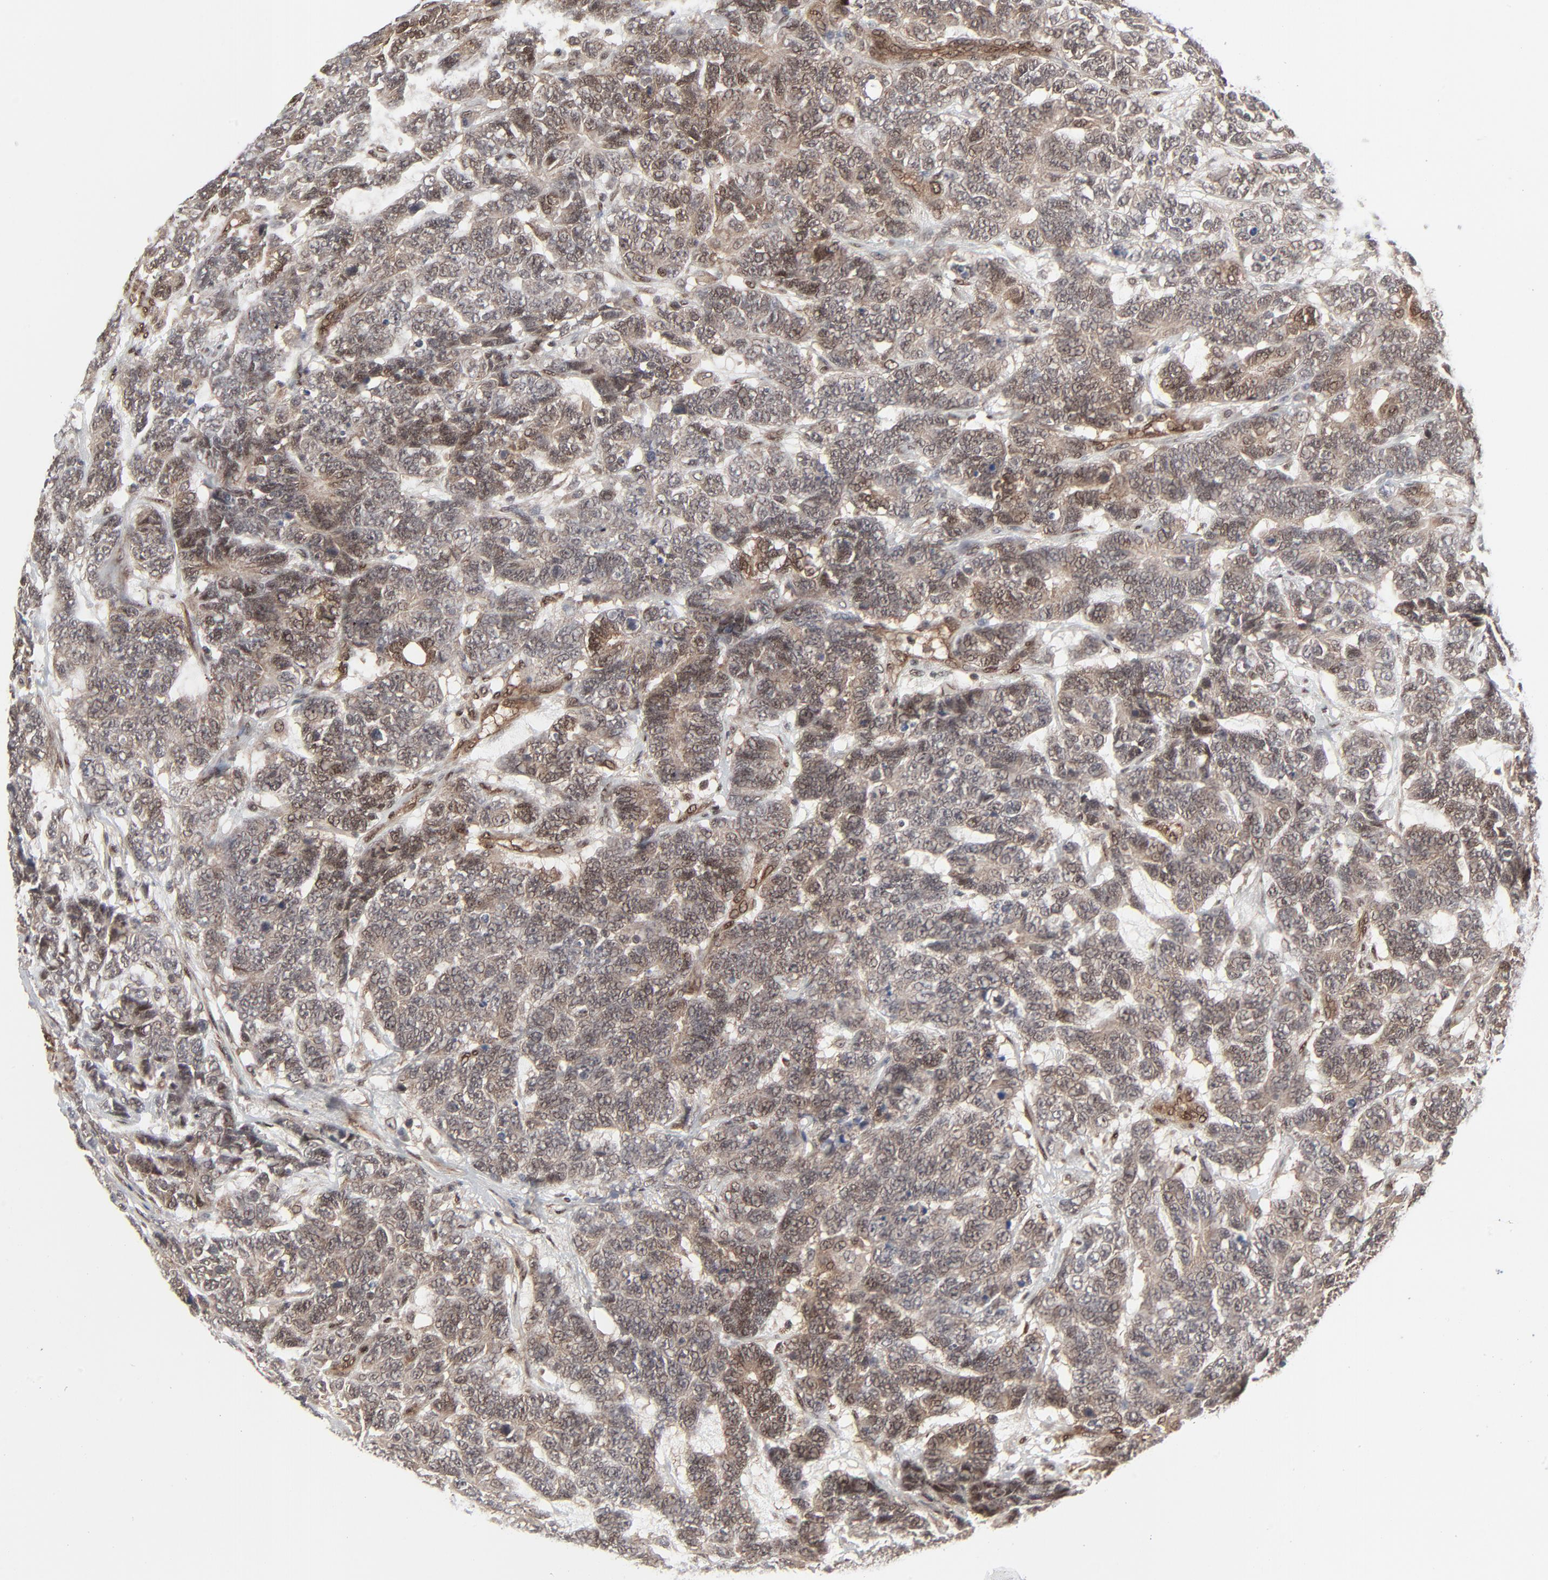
{"staining": {"intensity": "moderate", "quantity": "25%-75%", "location": "cytoplasmic/membranous,nuclear"}, "tissue": "testis cancer", "cell_type": "Tumor cells", "image_type": "cancer", "snomed": [{"axis": "morphology", "description": "Carcinoma, Embryonal, NOS"}, {"axis": "topography", "description": "Testis"}], "caption": "Protein staining by immunohistochemistry (IHC) demonstrates moderate cytoplasmic/membranous and nuclear positivity in approximately 25%-75% of tumor cells in testis cancer (embryonal carcinoma).", "gene": "AKT1", "patient": {"sex": "male", "age": 26}}